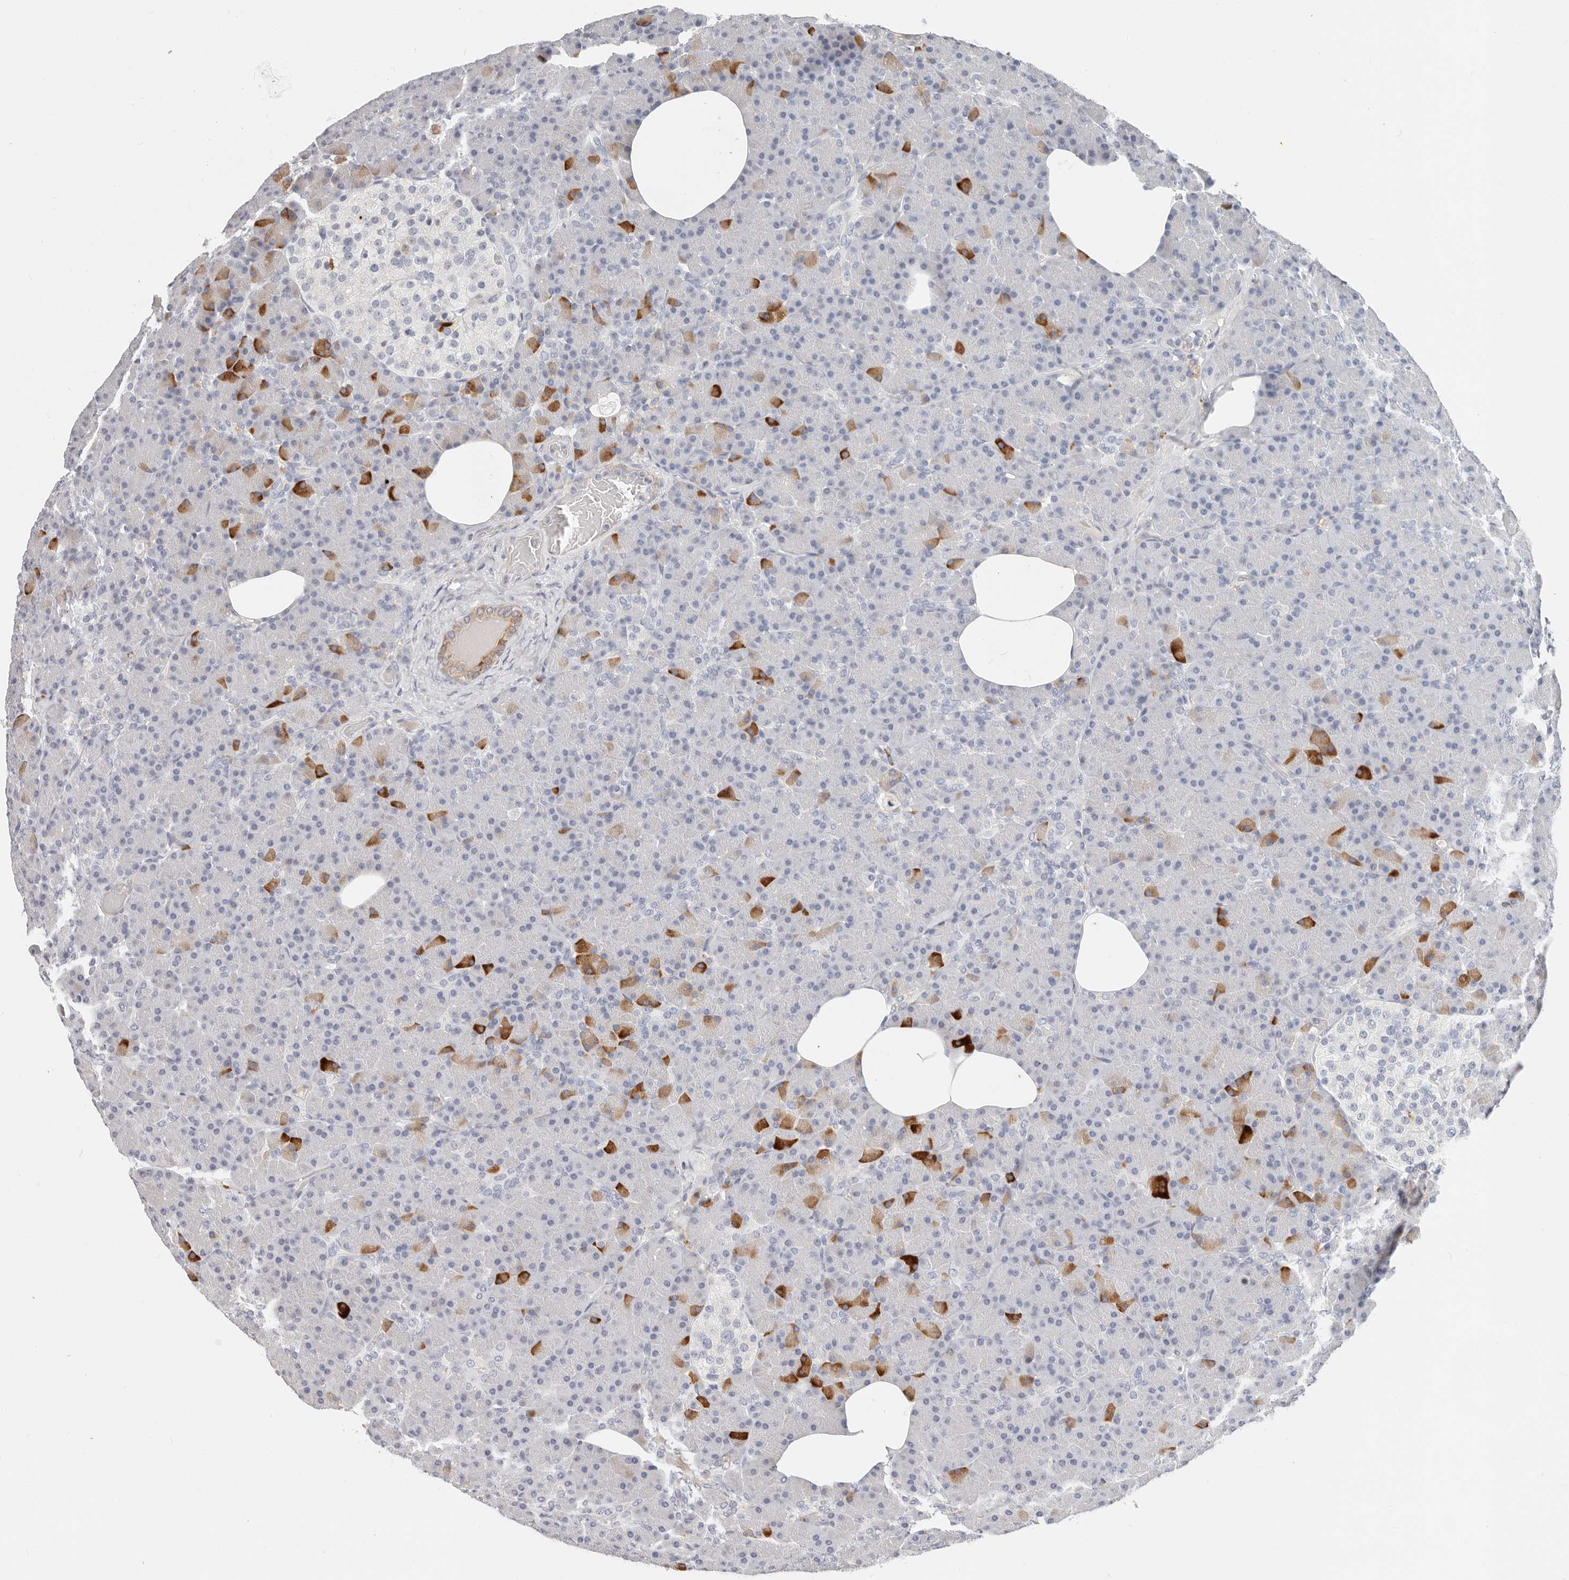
{"staining": {"intensity": "strong", "quantity": "<25%", "location": "cytoplasmic/membranous"}, "tissue": "pancreas", "cell_type": "Exocrine glandular cells", "image_type": "normal", "snomed": [{"axis": "morphology", "description": "Normal tissue, NOS"}, {"axis": "topography", "description": "Pancreas"}], "caption": "DAB (3,3'-diaminobenzidine) immunohistochemical staining of normal human pancreas displays strong cytoplasmic/membranous protein positivity in about <25% of exocrine glandular cells. (DAB = brown stain, brightfield microscopy at high magnification).", "gene": "ZRANB1", "patient": {"sex": "female", "age": 43}}